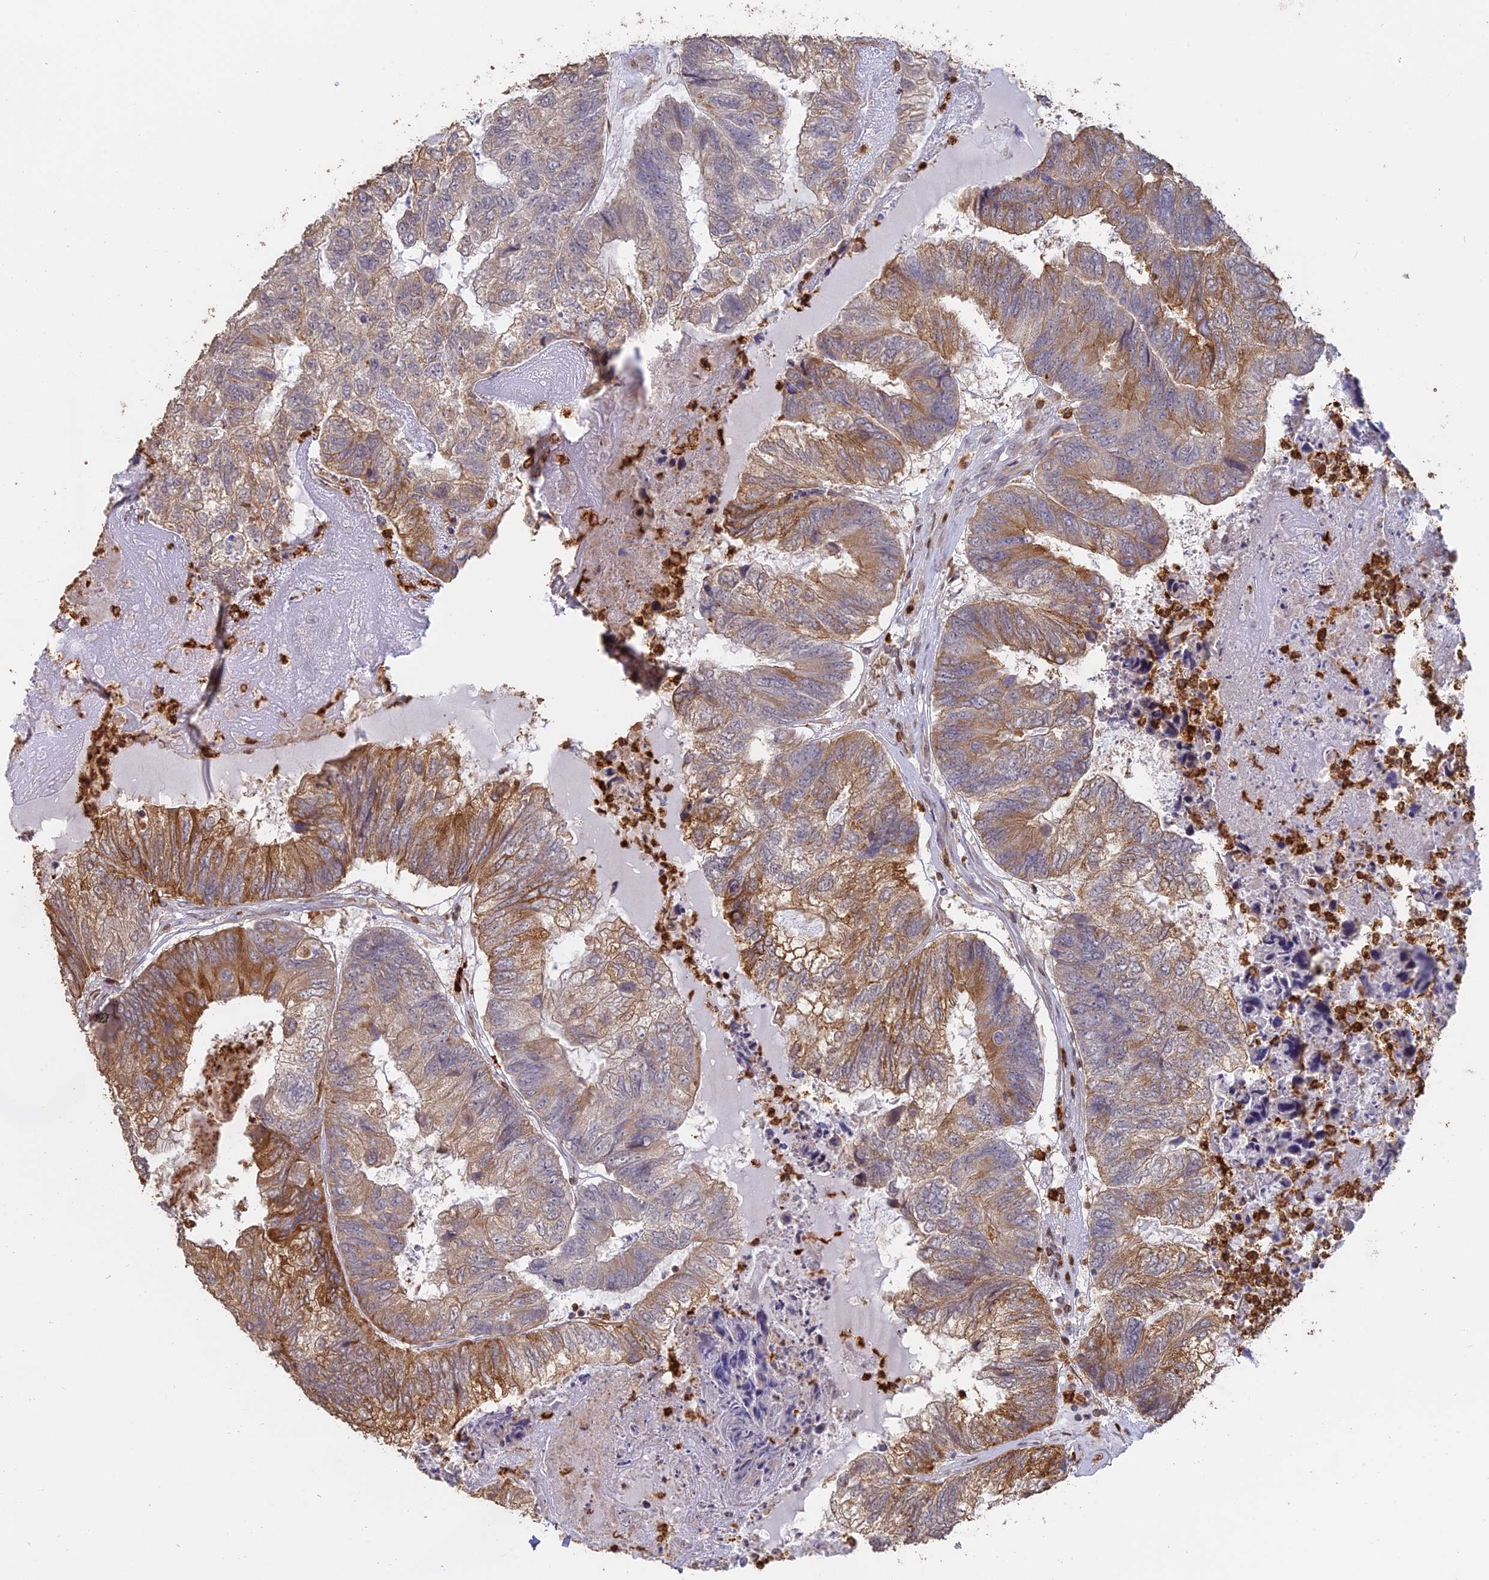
{"staining": {"intensity": "moderate", "quantity": ">75%", "location": "cytoplasmic/membranous"}, "tissue": "colorectal cancer", "cell_type": "Tumor cells", "image_type": "cancer", "snomed": [{"axis": "morphology", "description": "Adenocarcinoma, NOS"}, {"axis": "topography", "description": "Colon"}], "caption": "There is medium levels of moderate cytoplasmic/membranous staining in tumor cells of colorectal adenocarcinoma, as demonstrated by immunohistochemical staining (brown color).", "gene": "APOBR", "patient": {"sex": "female", "age": 67}}